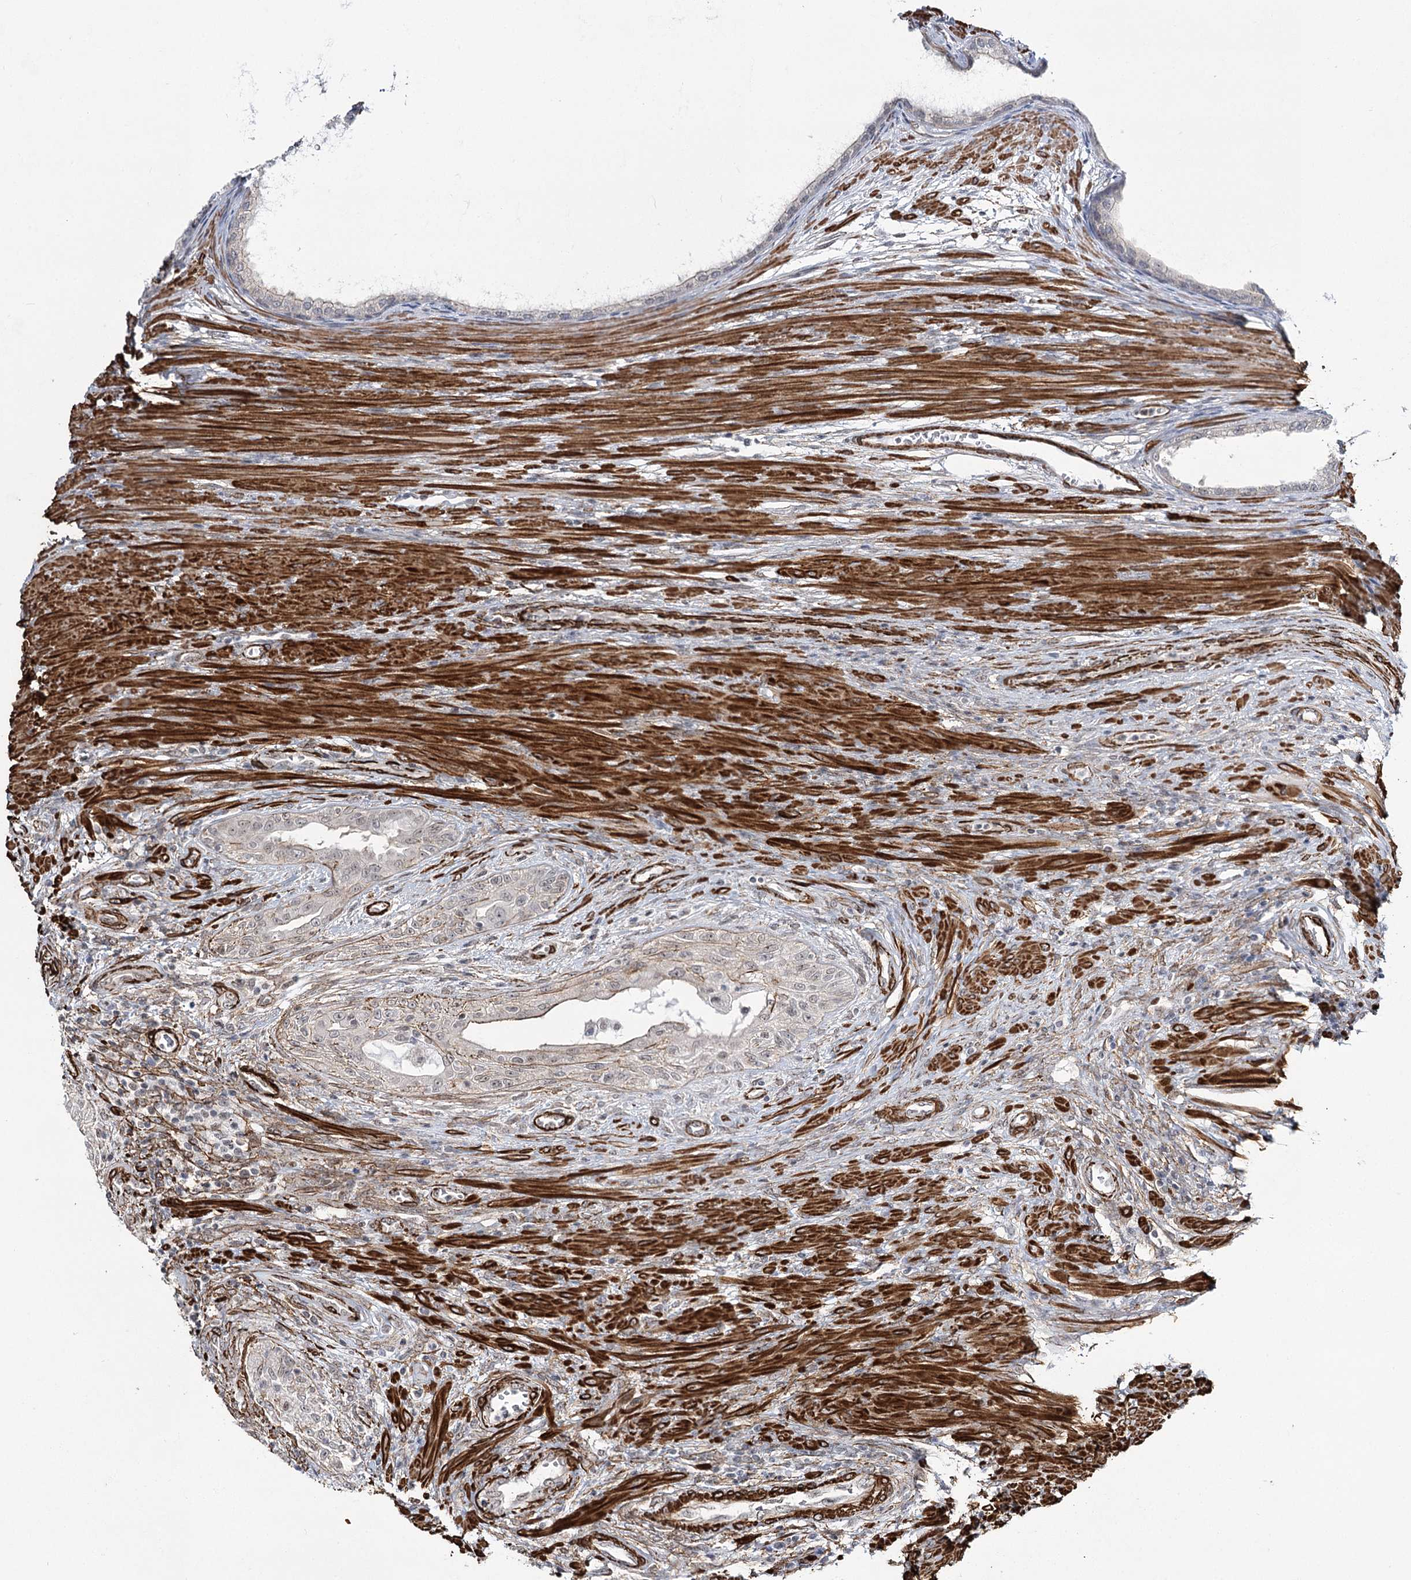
{"staining": {"intensity": "negative", "quantity": "none", "location": "none"}, "tissue": "prostate cancer", "cell_type": "Tumor cells", "image_type": "cancer", "snomed": [{"axis": "morphology", "description": "Normal tissue, NOS"}, {"axis": "morphology", "description": "Adenocarcinoma, Low grade"}, {"axis": "topography", "description": "Prostate"}, {"axis": "topography", "description": "Peripheral nerve tissue"}], "caption": "DAB immunohistochemical staining of adenocarcinoma (low-grade) (prostate) exhibits no significant positivity in tumor cells.", "gene": "CWF19L1", "patient": {"sex": "male", "age": 71}}